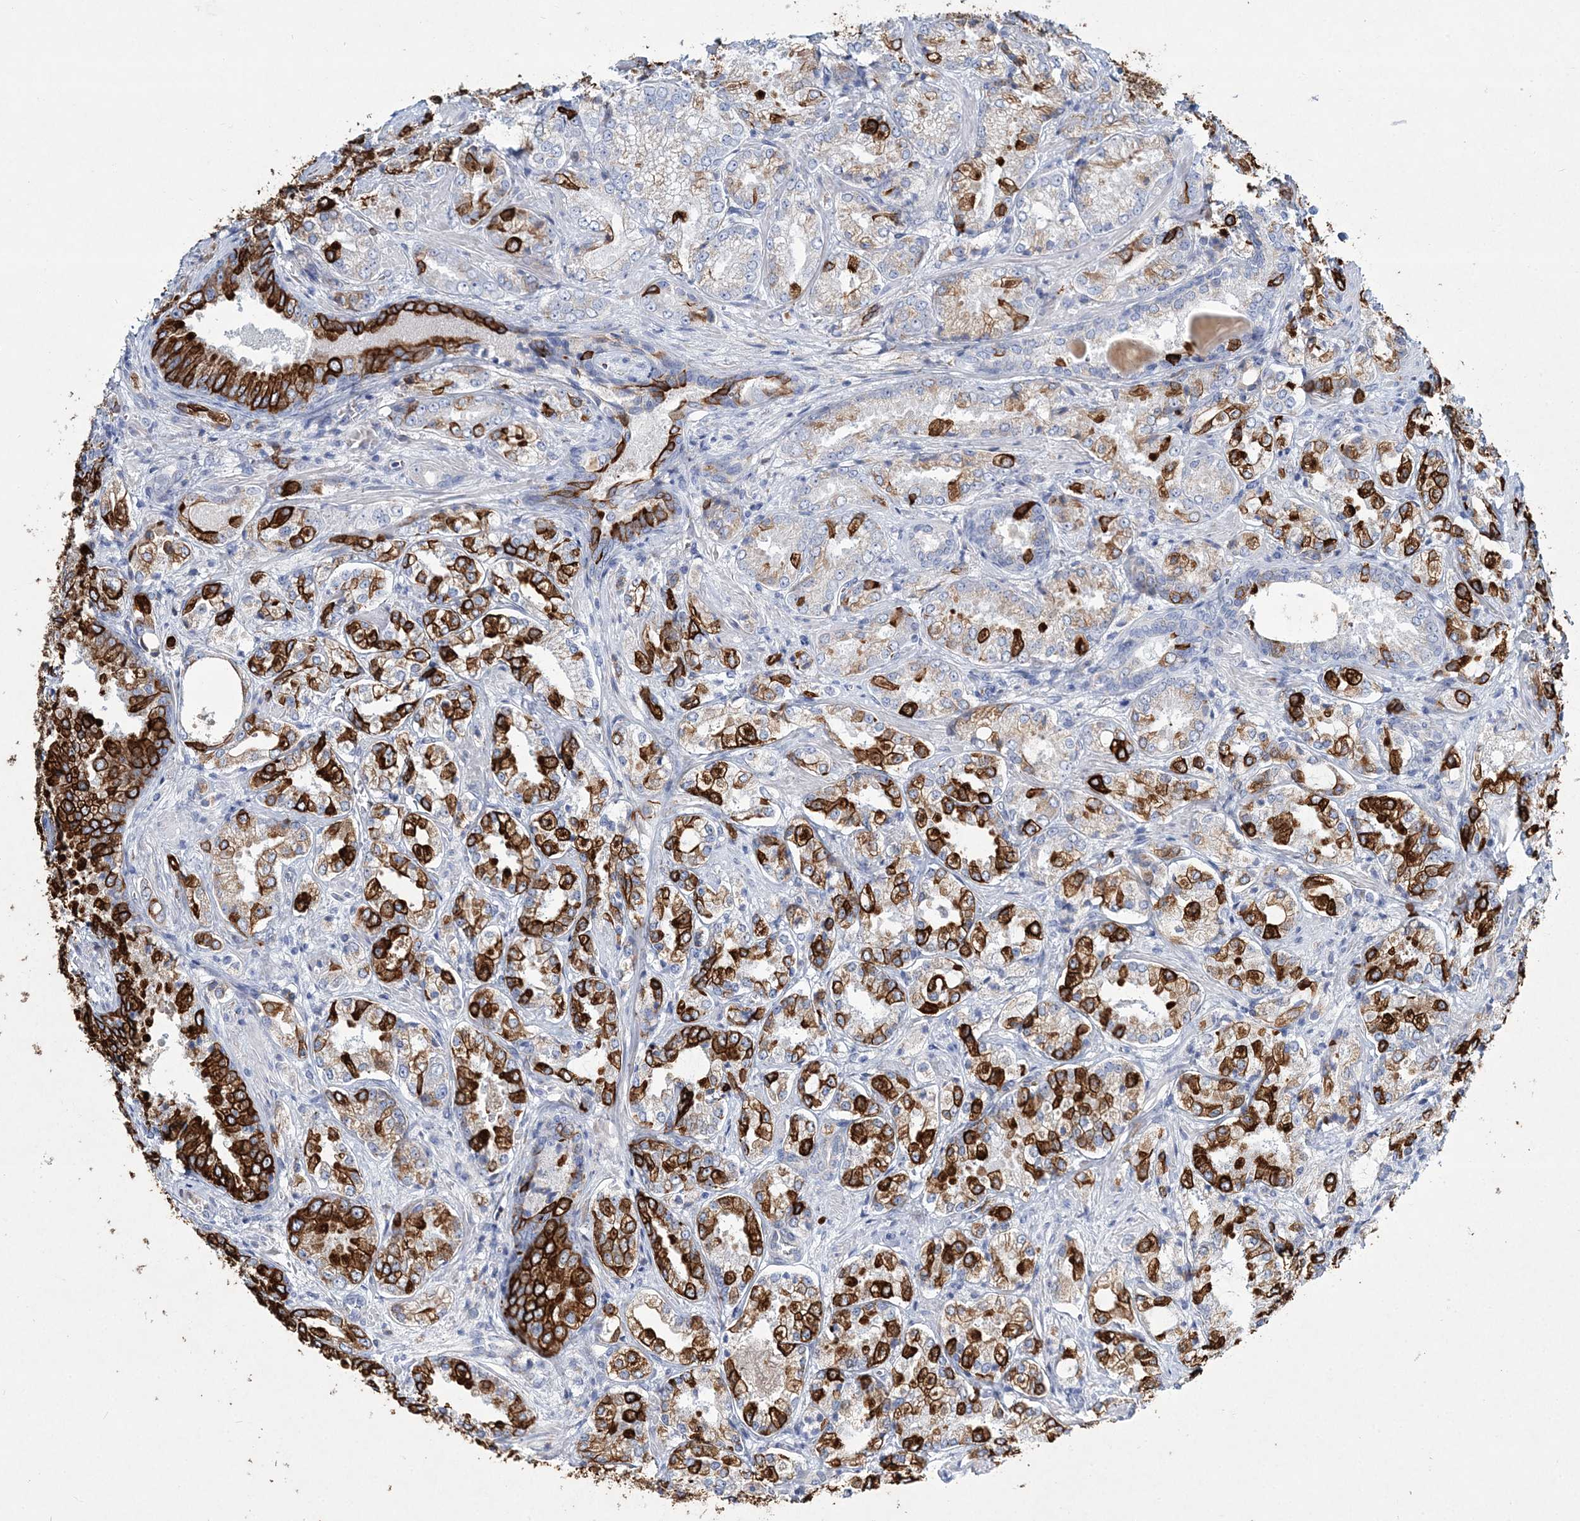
{"staining": {"intensity": "strong", "quantity": "25%-75%", "location": "cytoplasmic/membranous"}, "tissue": "prostate cancer", "cell_type": "Tumor cells", "image_type": "cancer", "snomed": [{"axis": "morphology", "description": "Adenocarcinoma, Low grade"}, {"axis": "topography", "description": "Prostate"}], "caption": "IHC photomicrograph of neoplastic tissue: prostate cancer stained using IHC demonstrates high levels of strong protein expression localized specifically in the cytoplasmic/membranous of tumor cells, appearing as a cytoplasmic/membranous brown color.", "gene": "ADGRL1", "patient": {"sex": "male", "age": 74}}